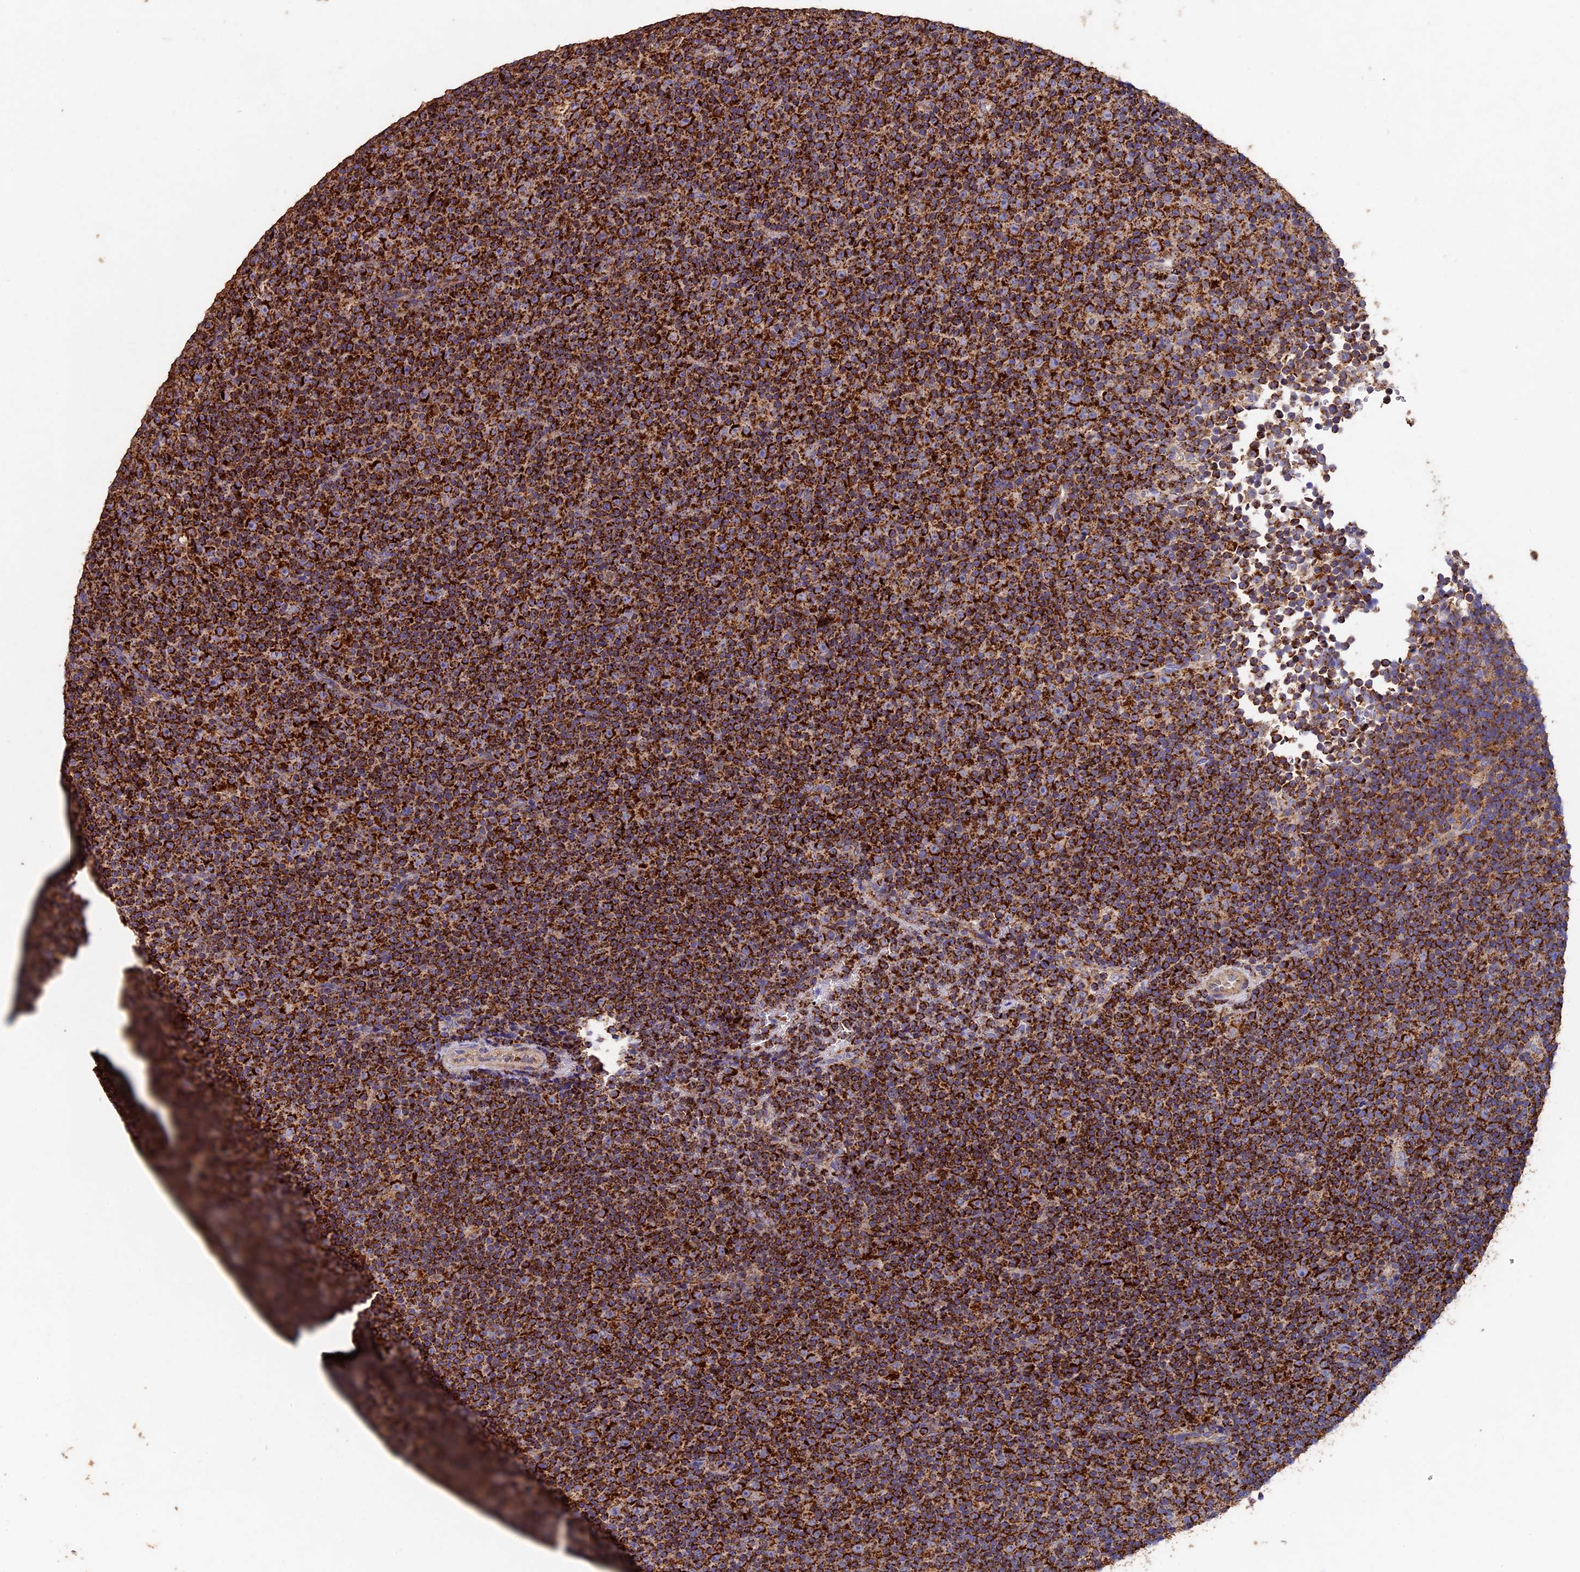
{"staining": {"intensity": "strong", "quantity": ">75%", "location": "cytoplasmic/membranous"}, "tissue": "lymphoma", "cell_type": "Tumor cells", "image_type": "cancer", "snomed": [{"axis": "morphology", "description": "Malignant lymphoma, non-Hodgkin's type, Low grade"}, {"axis": "topography", "description": "Lymph node"}], "caption": "High-magnification brightfield microscopy of low-grade malignant lymphoma, non-Hodgkin's type stained with DAB (brown) and counterstained with hematoxylin (blue). tumor cells exhibit strong cytoplasmic/membranous positivity is appreciated in about>75% of cells.", "gene": "ADAT1", "patient": {"sex": "female", "age": 67}}